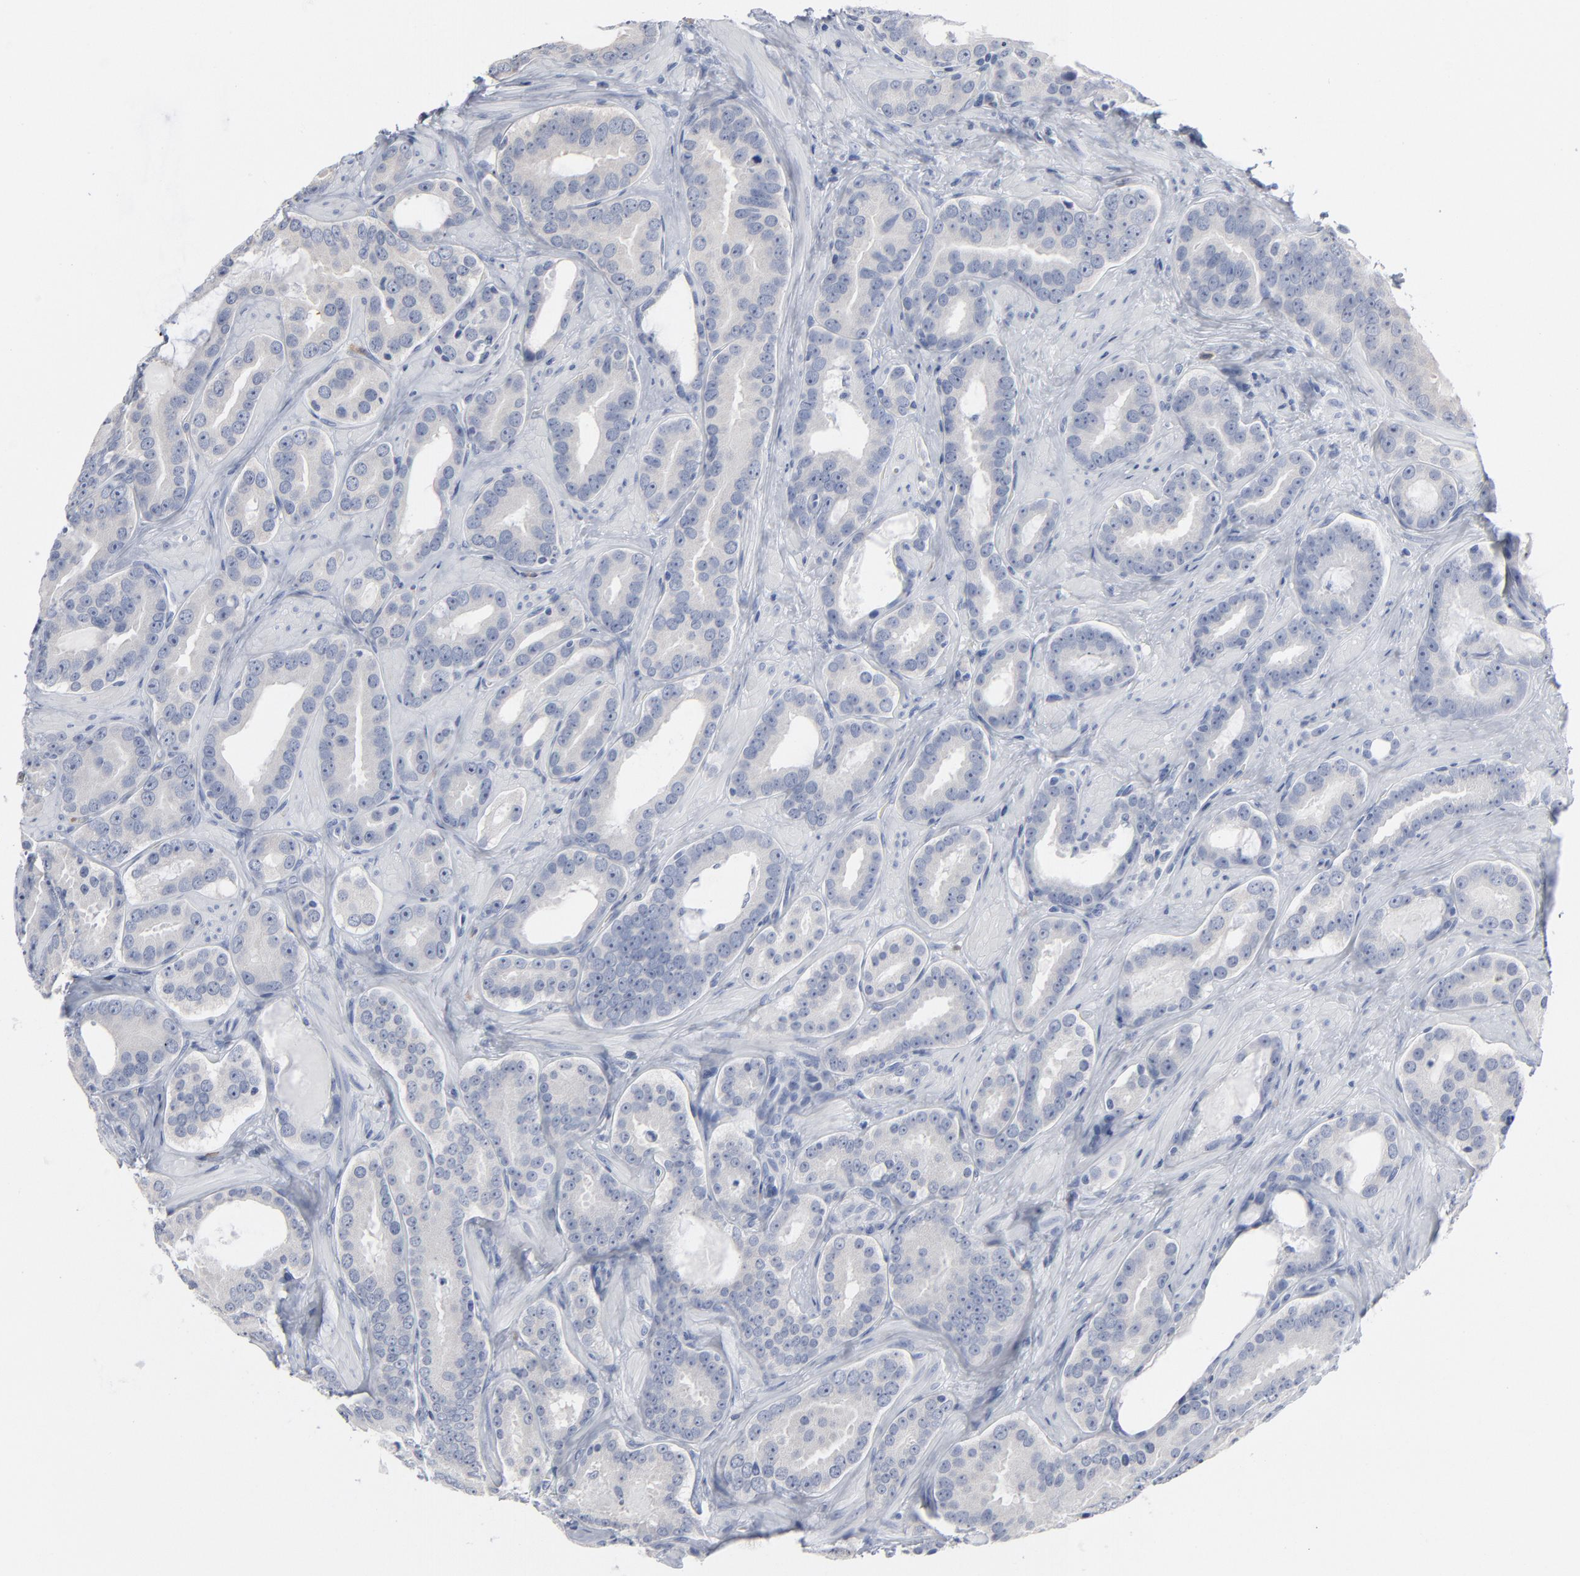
{"staining": {"intensity": "negative", "quantity": "none", "location": "none"}, "tissue": "prostate cancer", "cell_type": "Tumor cells", "image_type": "cancer", "snomed": [{"axis": "morphology", "description": "Adenocarcinoma, Low grade"}, {"axis": "topography", "description": "Prostate"}], "caption": "Tumor cells show no significant protein expression in prostate cancer (low-grade adenocarcinoma). The staining was performed using DAB to visualize the protein expression in brown, while the nuclei were stained in blue with hematoxylin (Magnification: 20x).", "gene": "PAGE1", "patient": {"sex": "male", "age": 59}}